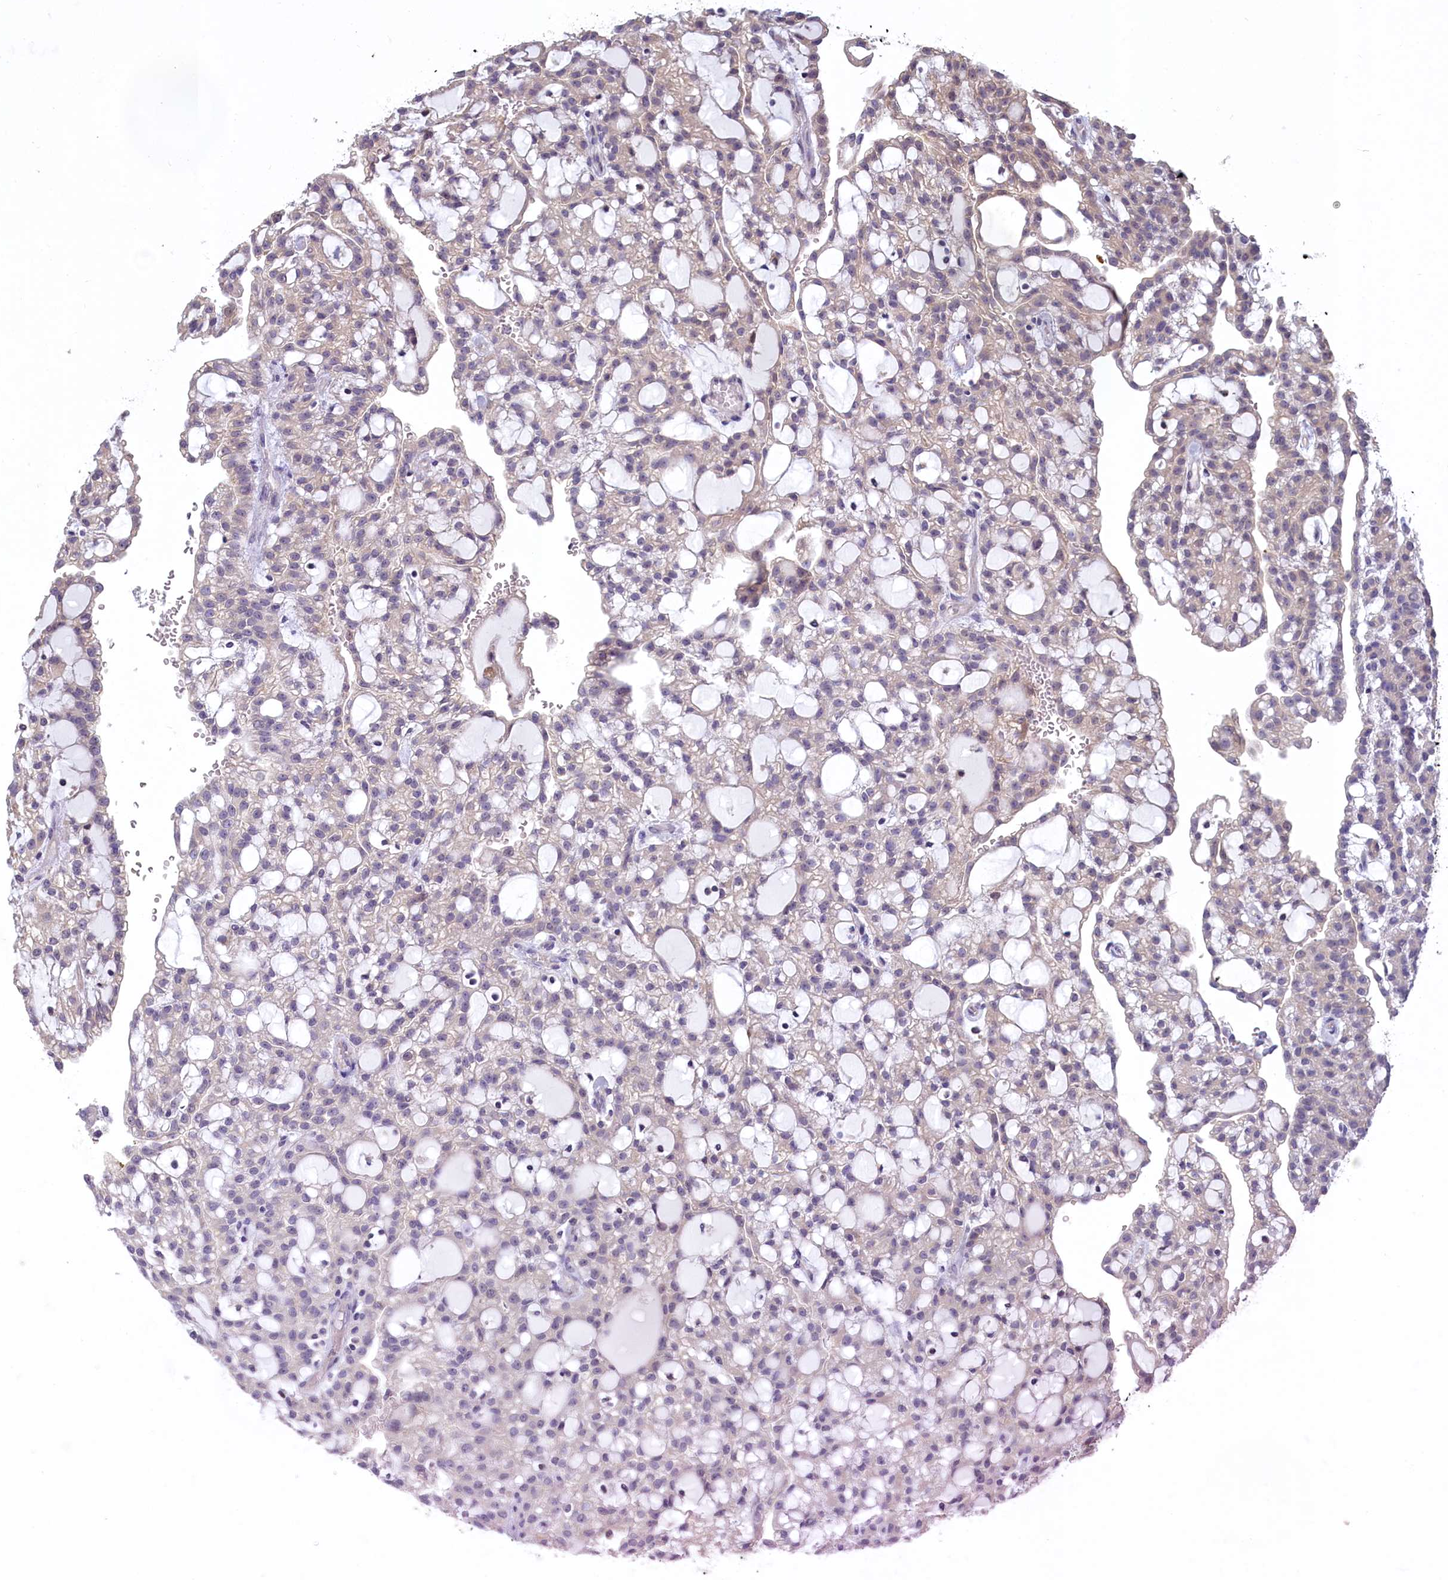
{"staining": {"intensity": "weak", "quantity": "<25%", "location": "cytoplasmic/membranous"}, "tissue": "renal cancer", "cell_type": "Tumor cells", "image_type": "cancer", "snomed": [{"axis": "morphology", "description": "Adenocarcinoma, NOS"}, {"axis": "topography", "description": "Kidney"}], "caption": "IHC histopathology image of adenocarcinoma (renal) stained for a protein (brown), which exhibits no expression in tumor cells. The staining is performed using DAB (3,3'-diaminobenzidine) brown chromogen with nuclei counter-stained in using hematoxylin.", "gene": "UCHL3", "patient": {"sex": "male", "age": 63}}